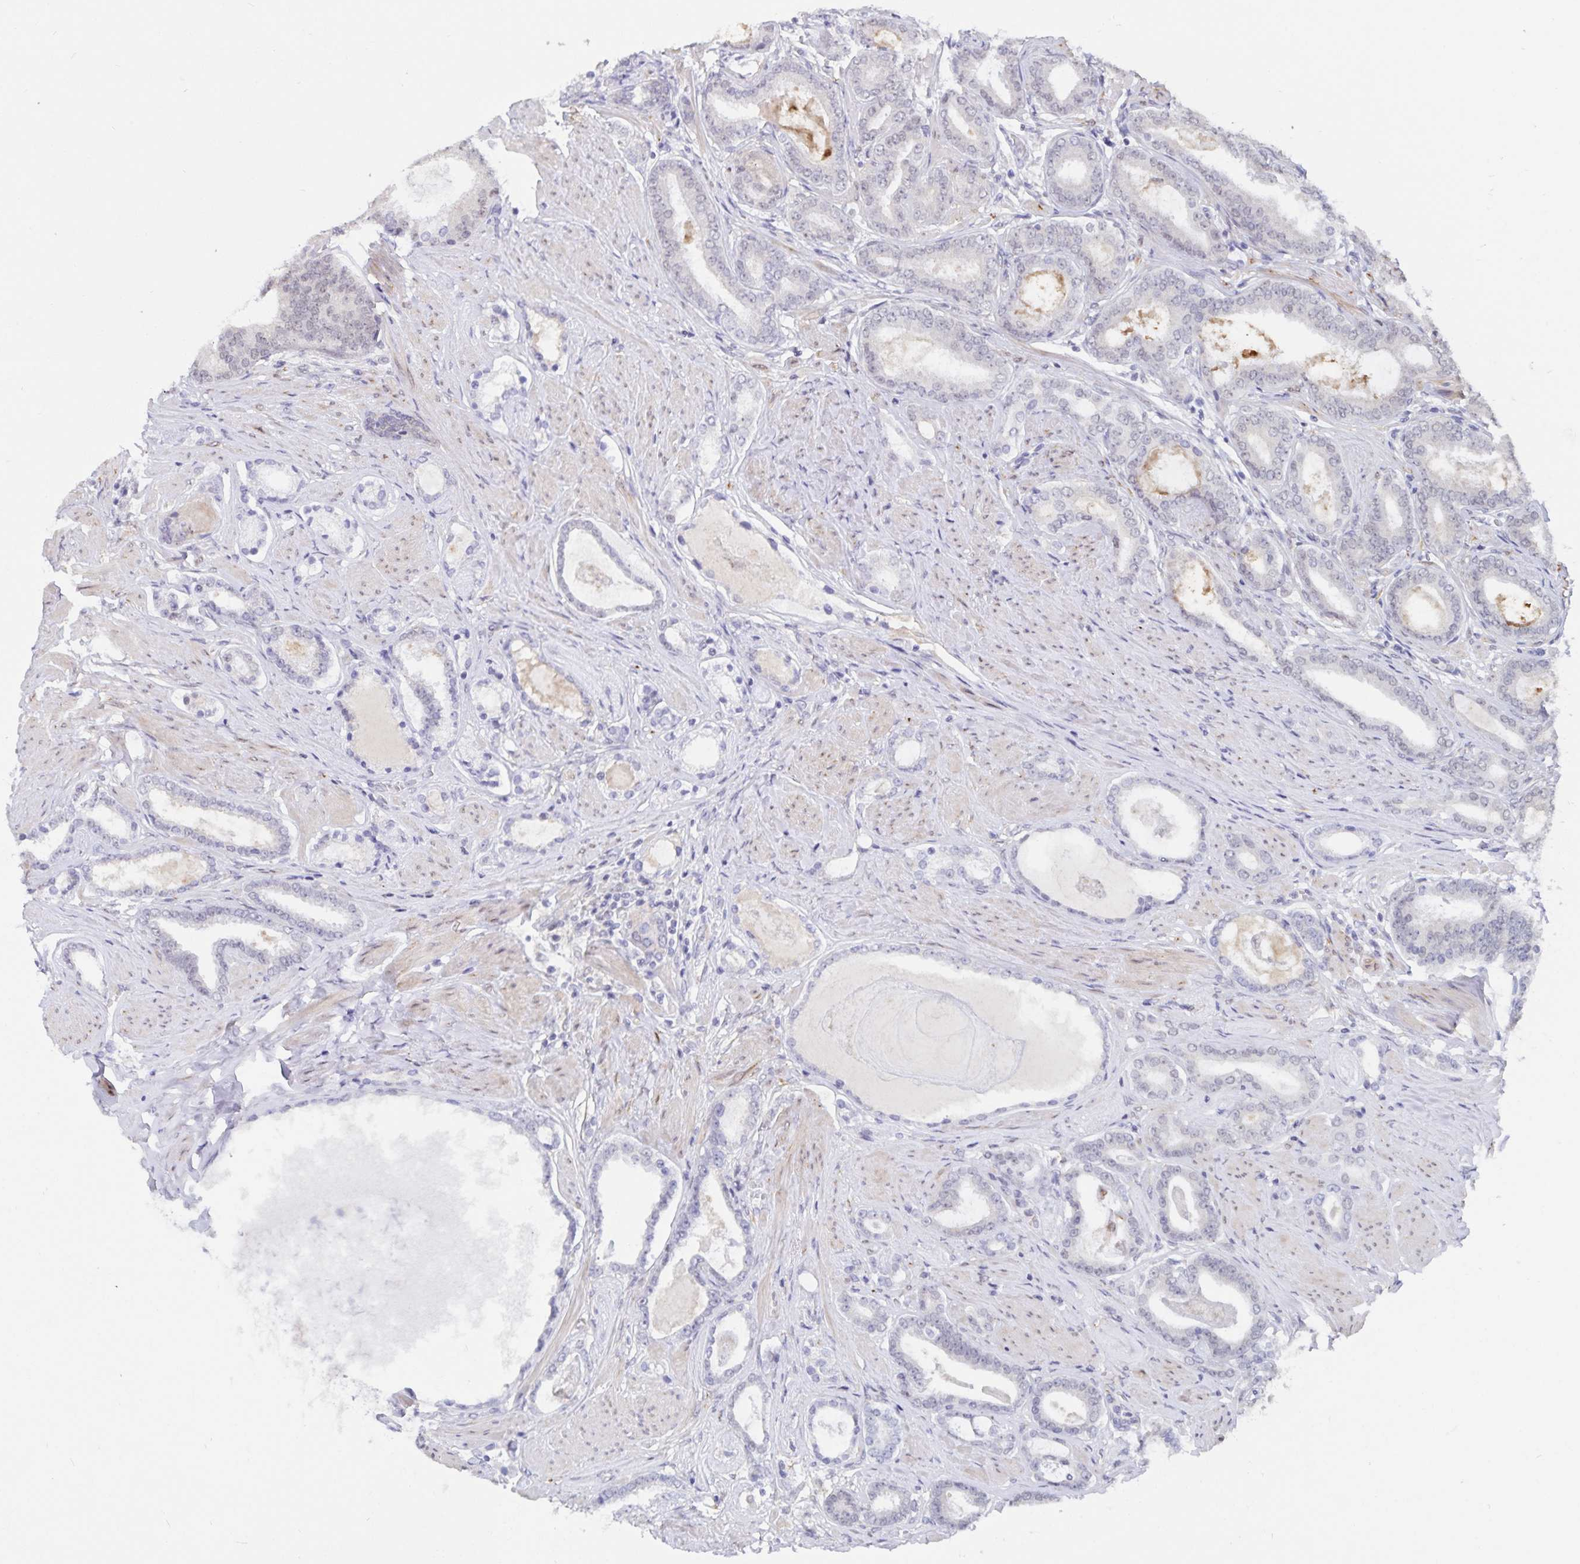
{"staining": {"intensity": "negative", "quantity": "none", "location": "none"}, "tissue": "prostate cancer", "cell_type": "Tumor cells", "image_type": "cancer", "snomed": [{"axis": "morphology", "description": "Adenocarcinoma, High grade"}, {"axis": "topography", "description": "Prostate"}], "caption": "Tumor cells are negative for protein expression in human prostate high-grade adenocarcinoma.", "gene": "ATP2A2", "patient": {"sex": "male", "age": 63}}